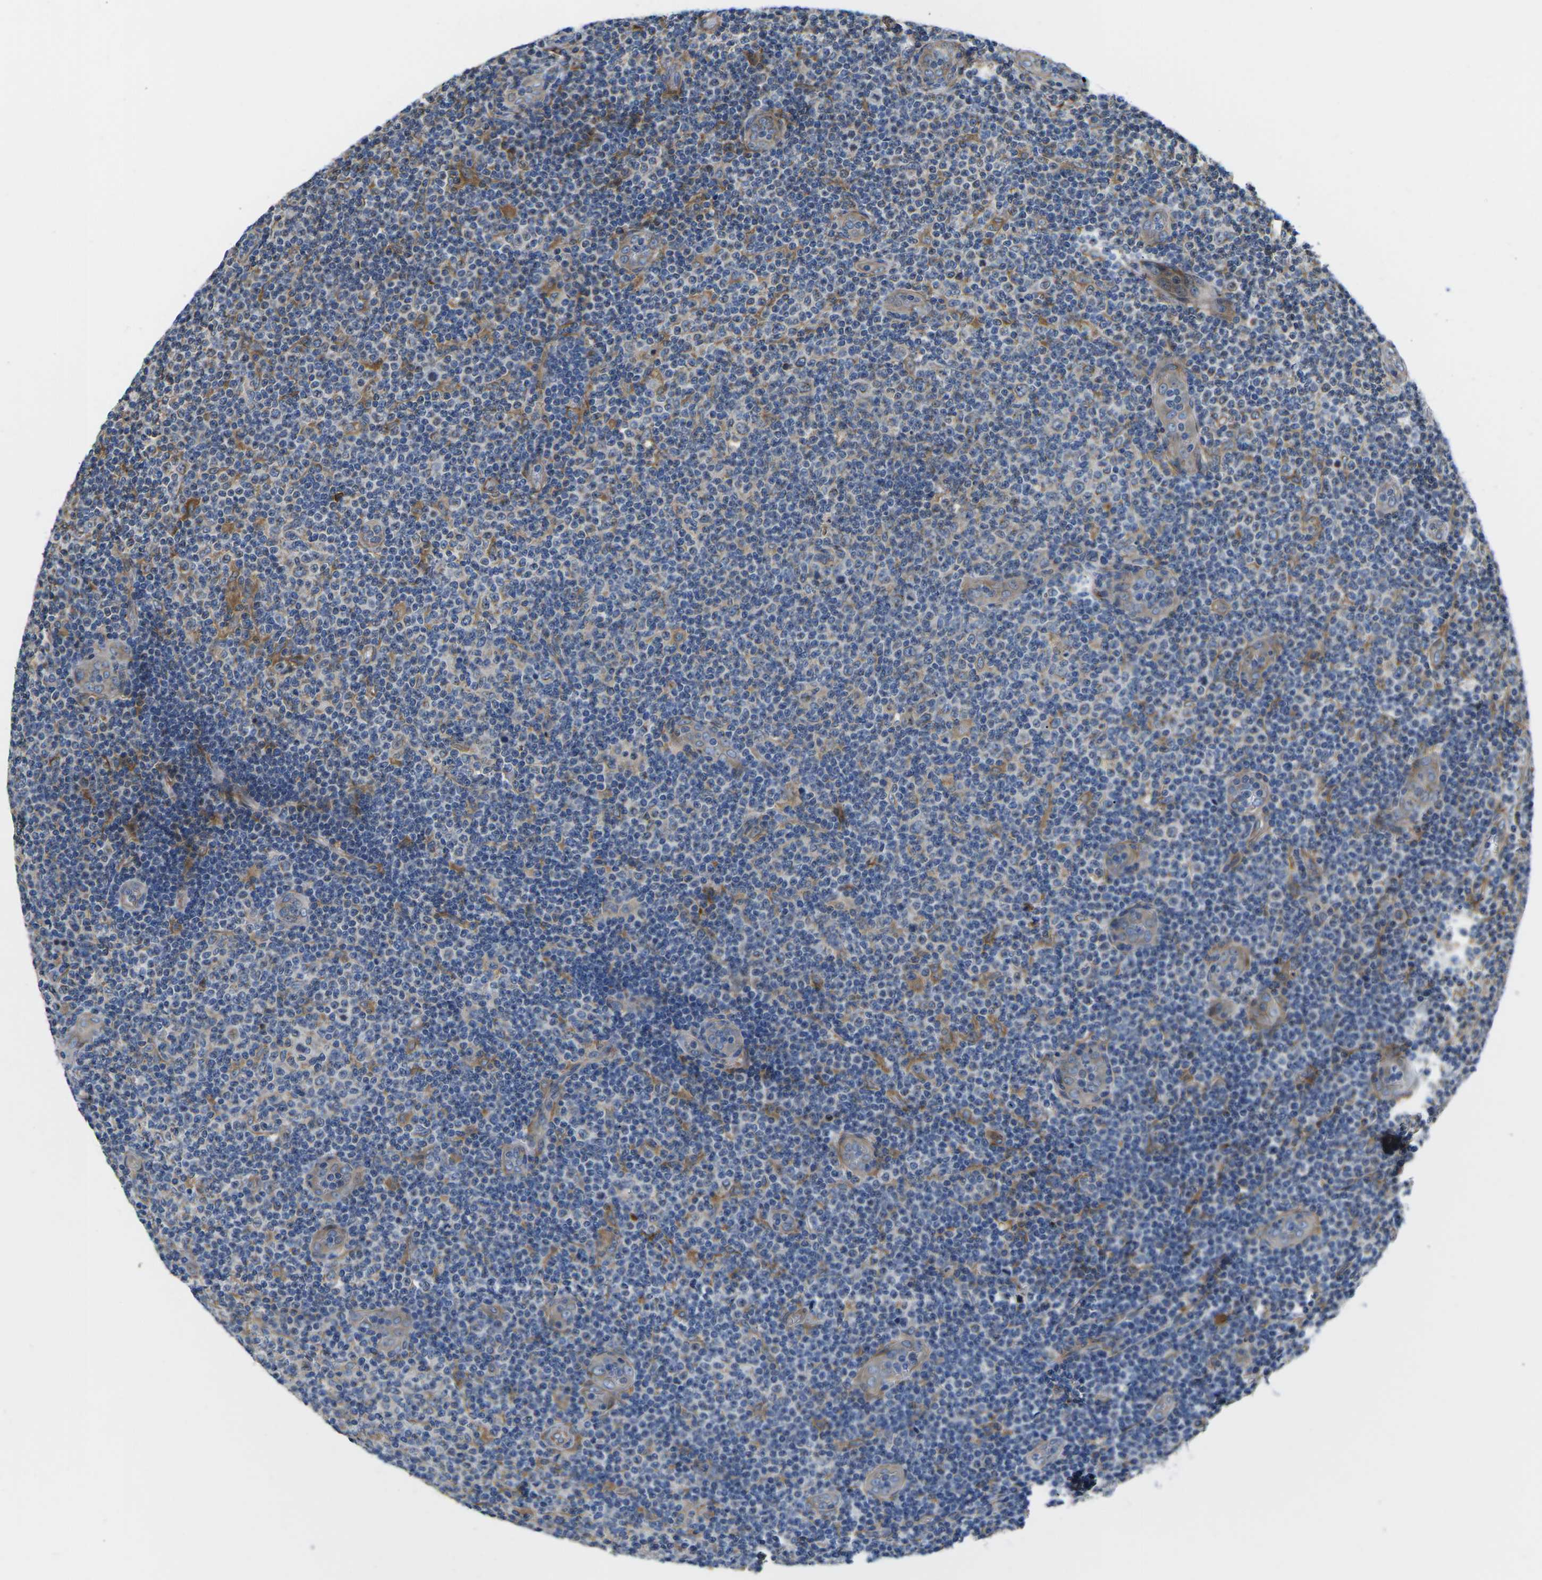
{"staining": {"intensity": "negative", "quantity": "none", "location": "none"}, "tissue": "lymphoma", "cell_type": "Tumor cells", "image_type": "cancer", "snomed": [{"axis": "morphology", "description": "Malignant lymphoma, non-Hodgkin's type, Low grade"}, {"axis": "topography", "description": "Lymph node"}], "caption": "Protein analysis of malignant lymphoma, non-Hodgkin's type (low-grade) demonstrates no significant positivity in tumor cells.", "gene": "TMEFF2", "patient": {"sex": "male", "age": 83}}